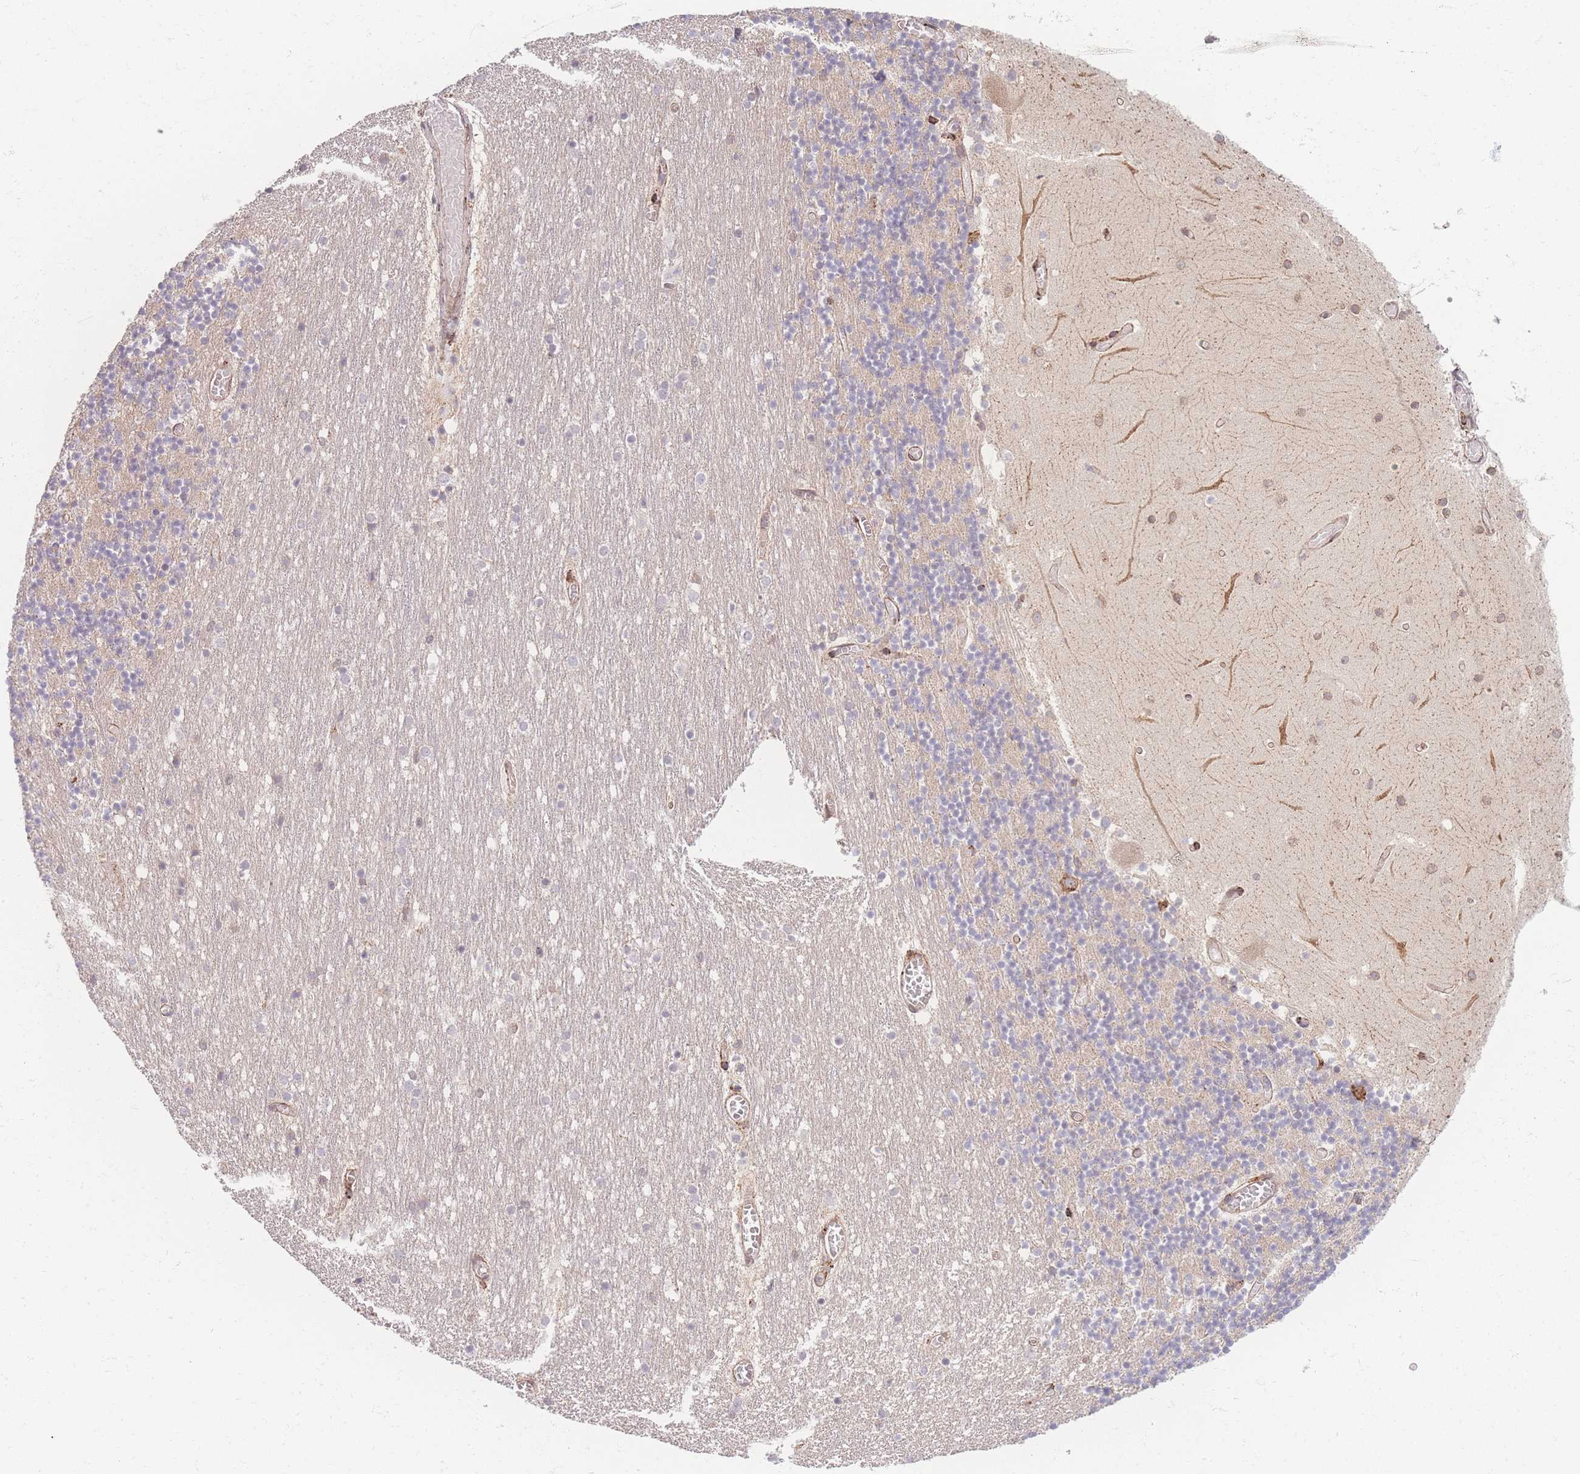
{"staining": {"intensity": "negative", "quantity": "none", "location": "none"}, "tissue": "cerebellum", "cell_type": "Cells in granular layer", "image_type": "normal", "snomed": [{"axis": "morphology", "description": "Normal tissue, NOS"}, {"axis": "topography", "description": "Cerebellum"}], "caption": "Protein analysis of unremarkable cerebellum exhibits no significant expression in cells in granular layer.", "gene": "ZC3H13", "patient": {"sex": "female", "age": 28}}